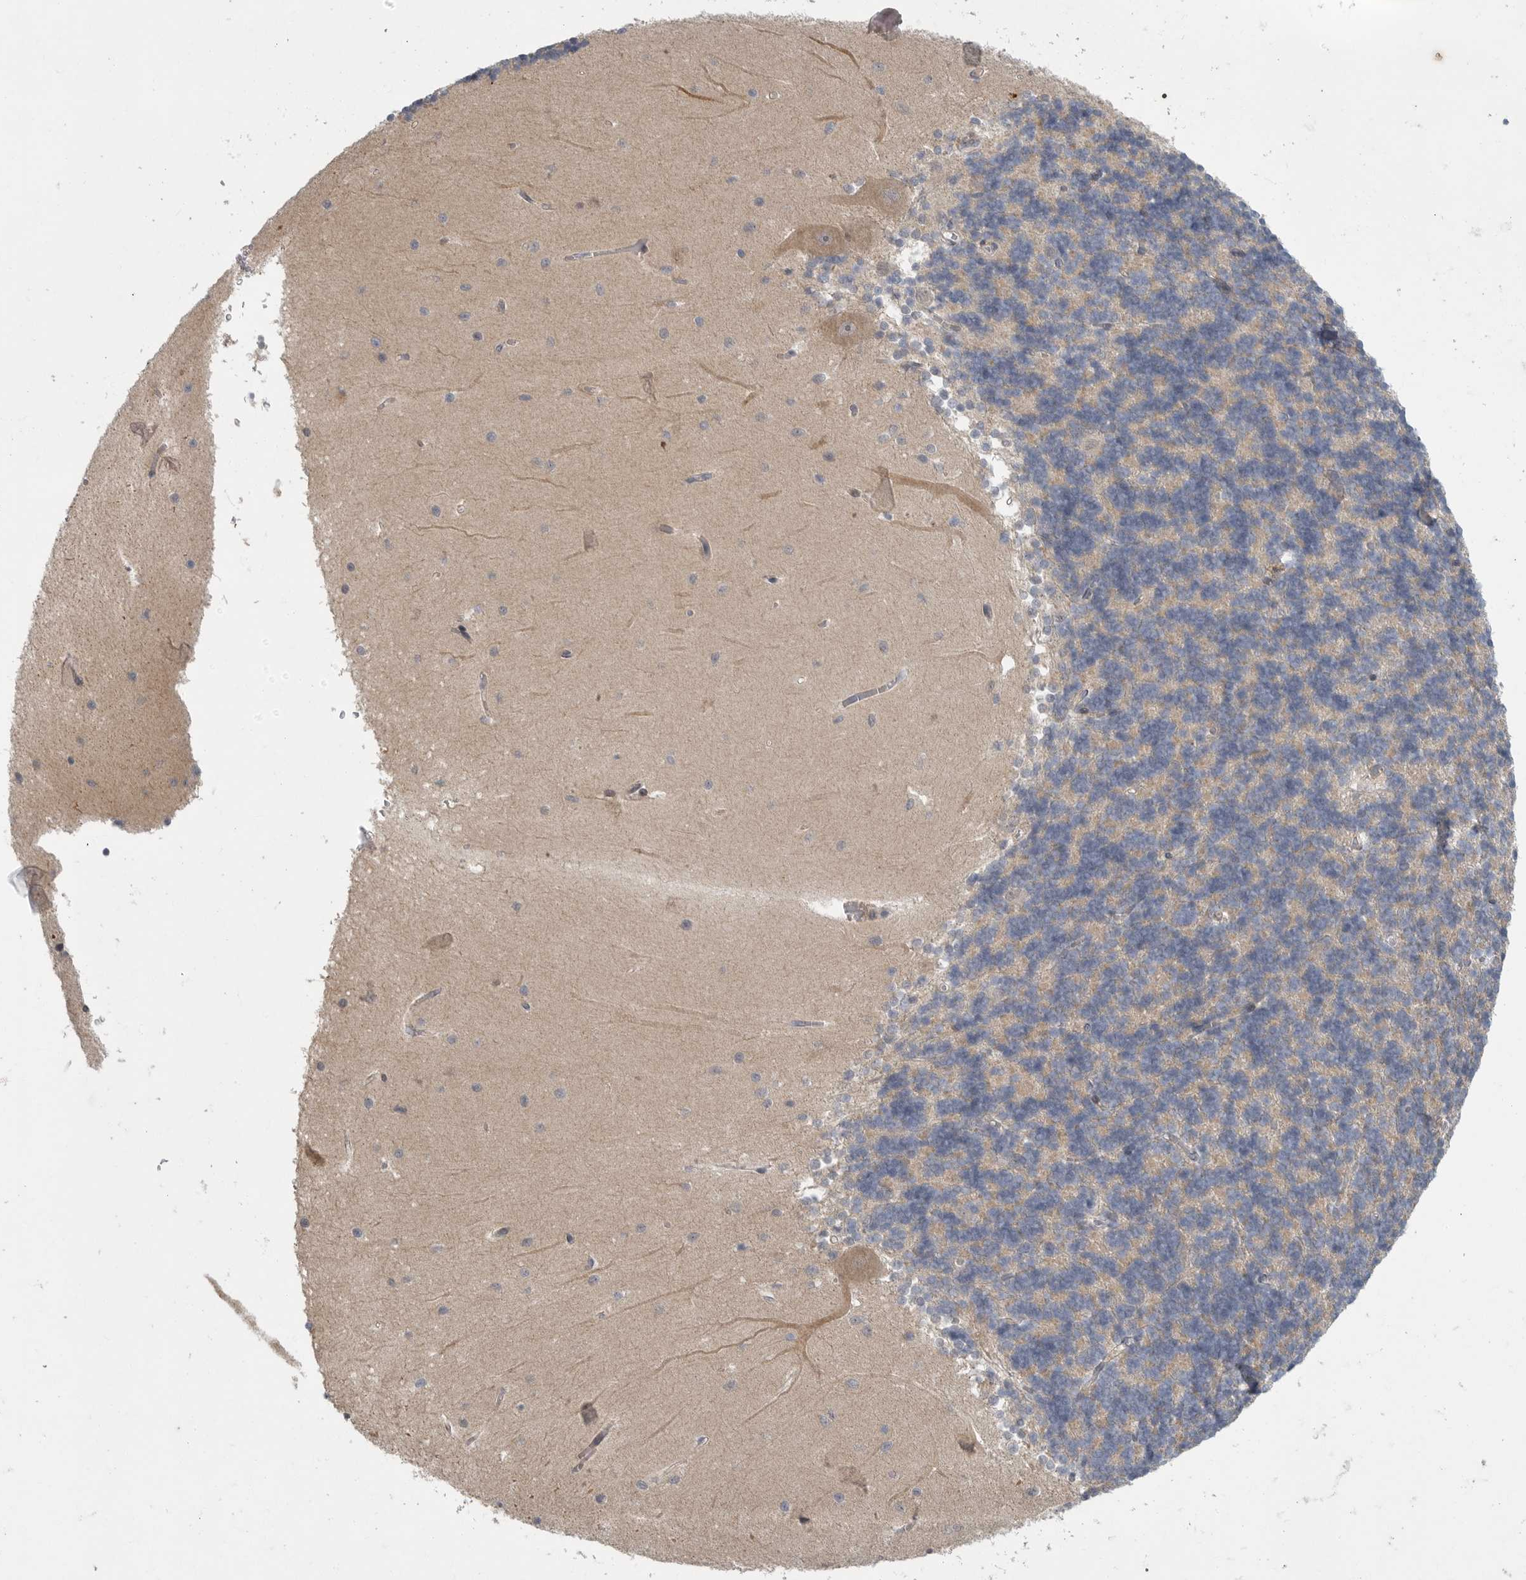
{"staining": {"intensity": "weak", "quantity": "<25%", "location": "cytoplasmic/membranous"}, "tissue": "cerebellum", "cell_type": "Cells in granular layer", "image_type": "normal", "snomed": [{"axis": "morphology", "description": "Normal tissue, NOS"}, {"axis": "topography", "description": "Cerebellum"}], "caption": "IHC image of unremarkable cerebellum: human cerebellum stained with DAB exhibits no significant protein positivity in cells in granular layer.", "gene": "FBXO43", "patient": {"sex": "male", "age": 37}}